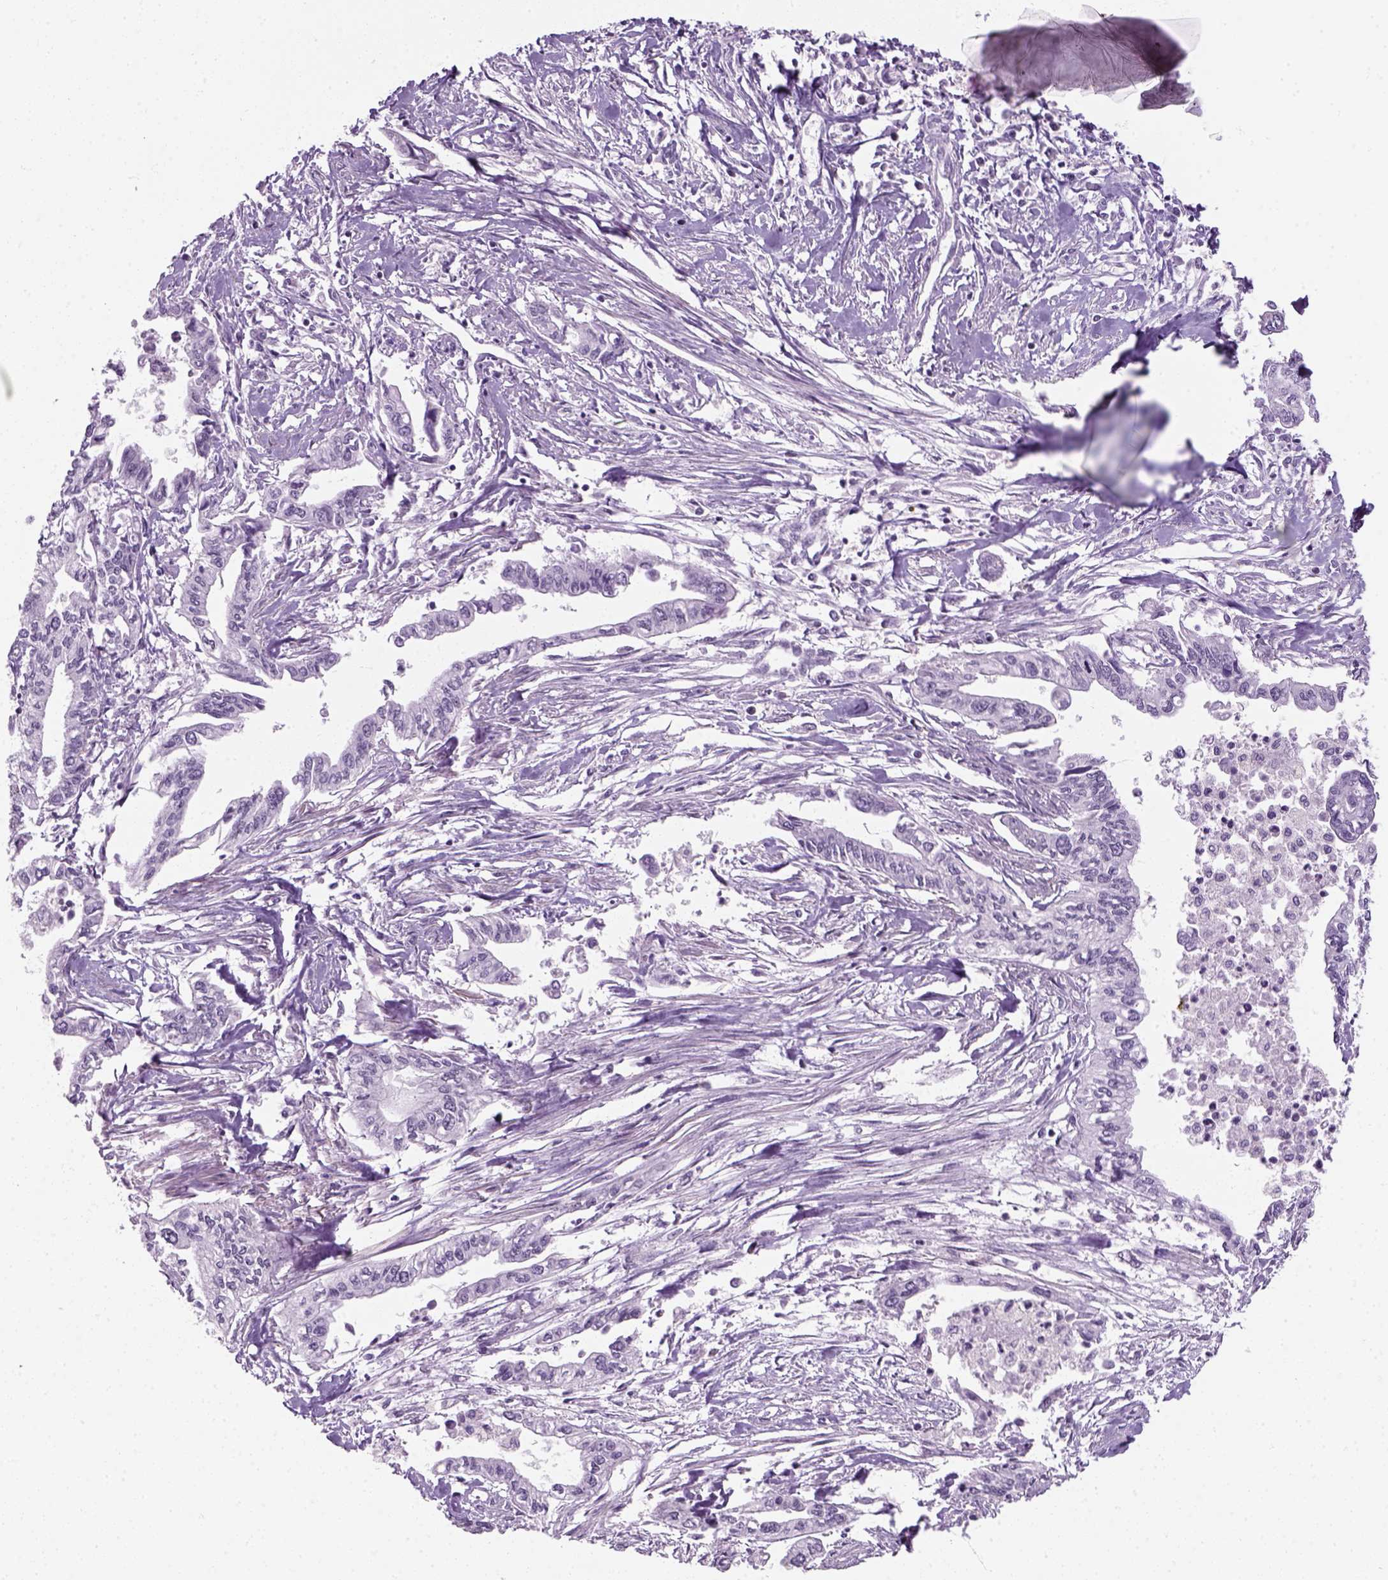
{"staining": {"intensity": "negative", "quantity": "none", "location": "none"}, "tissue": "pancreatic cancer", "cell_type": "Tumor cells", "image_type": "cancer", "snomed": [{"axis": "morphology", "description": "Adenocarcinoma, NOS"}, {"axis": "topography", "description": "Pancreas"}], "caption": "A photomicrograph of adenocarcinoma (pancreatic) stained for a protein demonstrates no brown staining in tumor cells.", "gene": "ZNF865", "patient": {"sex": "male", "age": 60}}